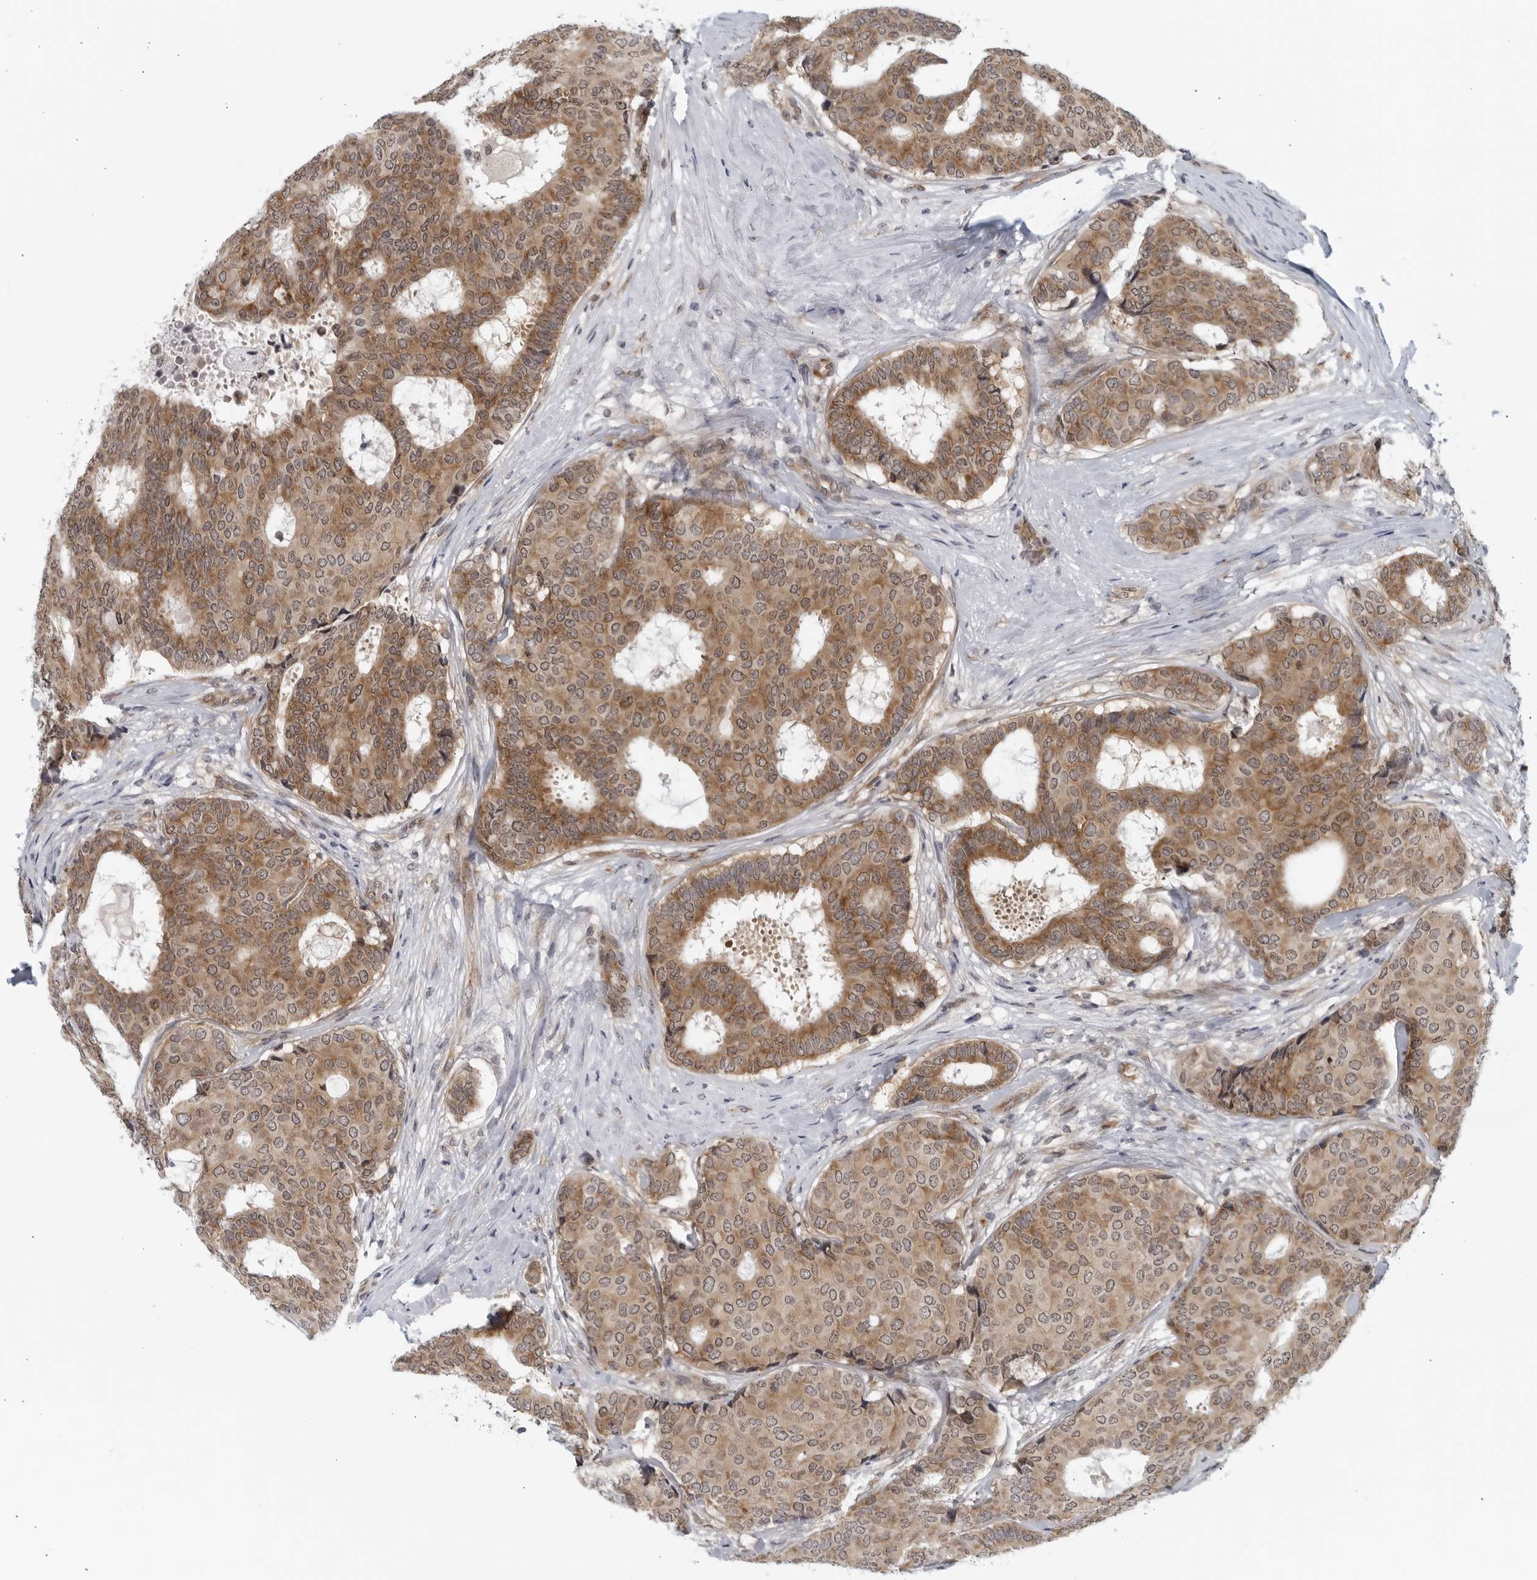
{"staining": {"intensity": "moderate", "quantity": ">75%", "location": "cytoplasmic/membranous"}, "tissue": "breast cancer", "cell_type": "Tumor cells", "image_type": "cancer", "snomed": [{"axis": "morphology", "description": "Duct carcinoma"}, {"axis": "topography", "description": "Breast"}], "caption": "Breast cancer stained with a protein marker exhibits moderate staining in tumor cells.", "gene": "RC3H1", "patient": {"sex": "female", "age": 75}}